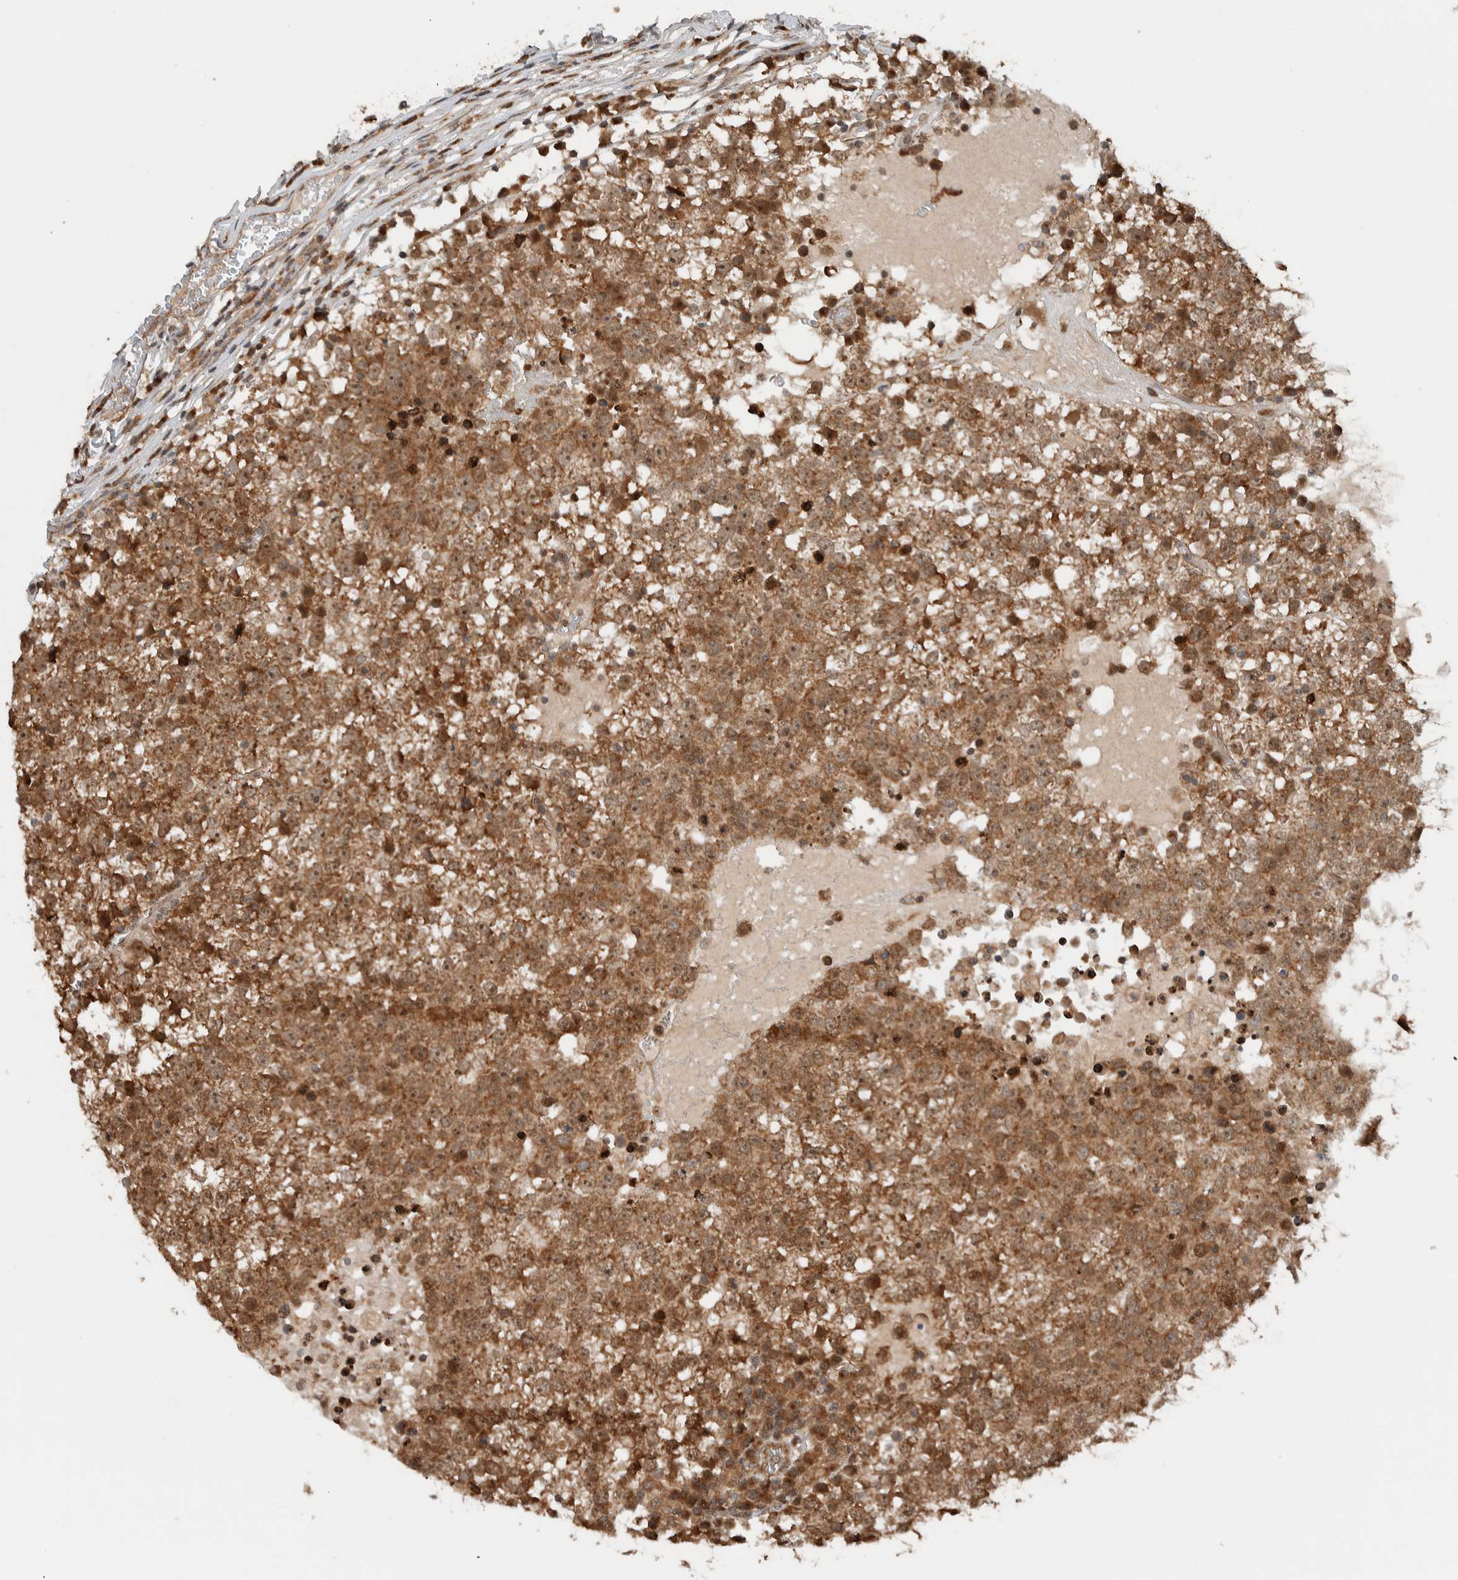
{"staining": {"intensity": "moderate", "quantity": ">75%", "location": "cytoplasmic/membranous"}, "tissue": "testis cancer", "cell_type": "Tumor cells", "image_type": "cancer", "snomed": [{"axis": "morphology", "description": "Seminoma, NOS"}, {"axis": "topography", "description": "Testis"}], "caption": "A brown stain highlights moderate cytoplasmic/membranous expression of a protein in human testis seminoma tumor cells.", "gene": "KLHL6", "patient": {"sex": "male", "age": 65}}